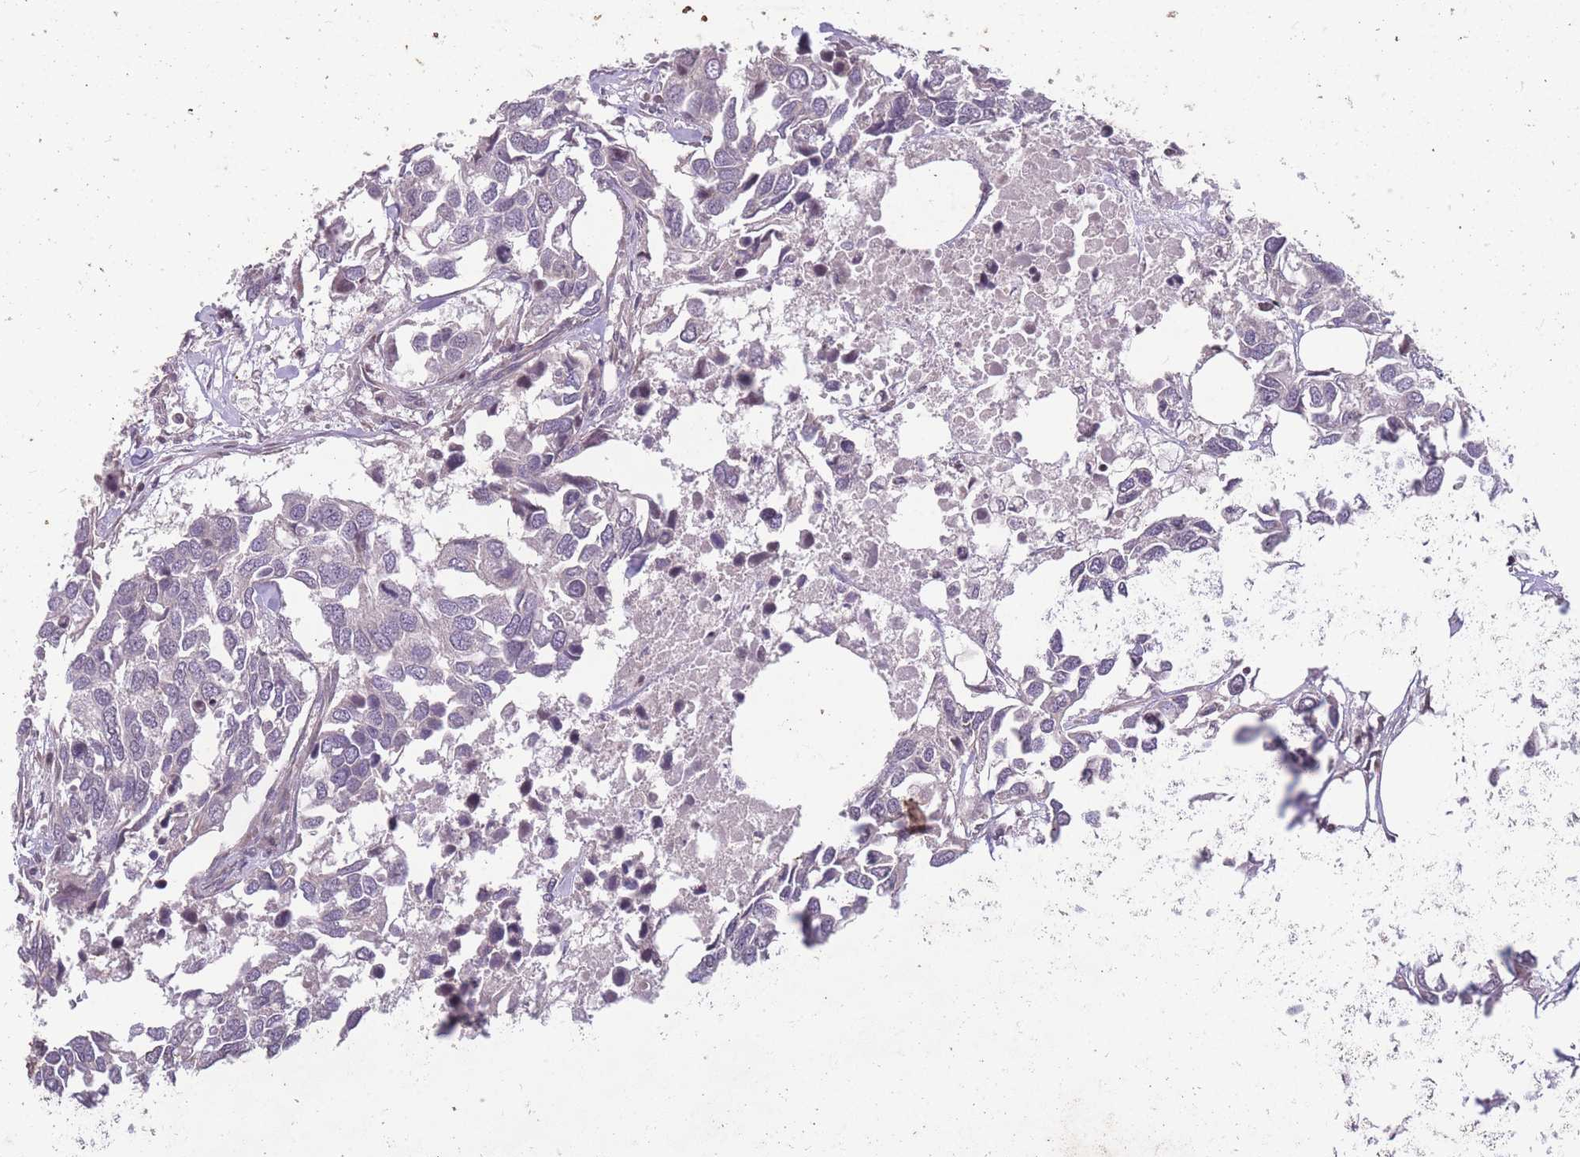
{"staining": {"intensity": "negative", "quantity": "none", "location": "none"}, "tissue": "breast cancer", "cell_type": "Tumor cells", "image_type": "cancer", "snomed": [{"axis": "morphology", "description": "Duct carcinoma"}, {"axis": "topography", "description": "Breast"}], "caption": "The photomicrograph shows no staining of tumor cells in breast cancer.", "gene": "GGT5", "patient": {"sex": "female", "age": 83}}